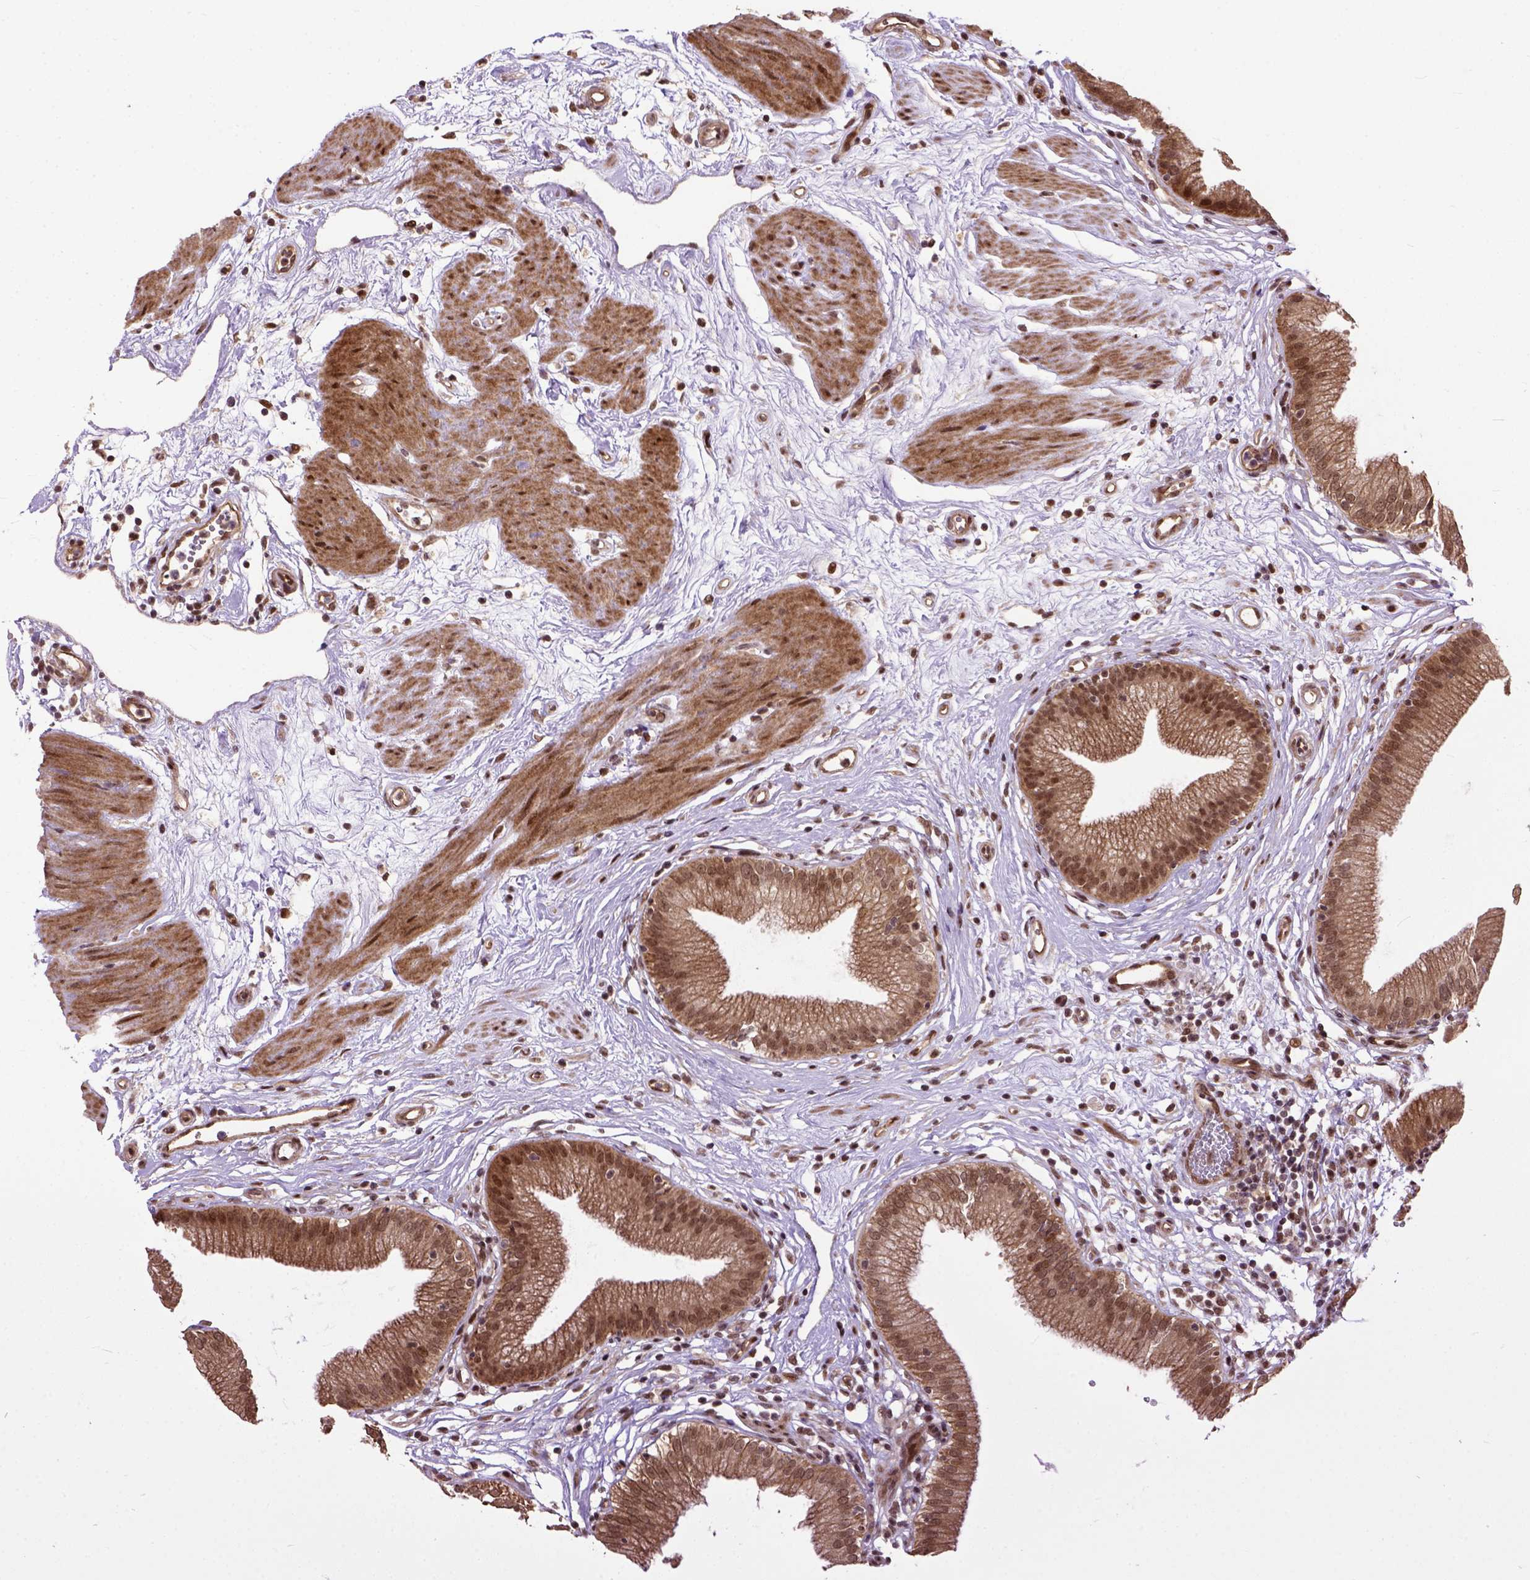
{"staining": {"intensity": "strong", "quantity": ">75%", "location": "cytoplasmic/membranous,nuclear"}, "tissue": "gallbladder", "cell_type": "Glandular cells", "image_type": "normal", "snomed": [{"axis": "morphology", "description": "Normal tissue, NOS"}, {"axis": "topography", "description": "Gallbladder"}], "caption": "Immunohistochemical staining of benign gallbladder shows >75% levels of strong cytoplasmic/membranous,nuclear protein positivity in approximately >75% of glandular cells.", "gene": "ZNF630", "patient": {"sex": "female", "age": 65}}